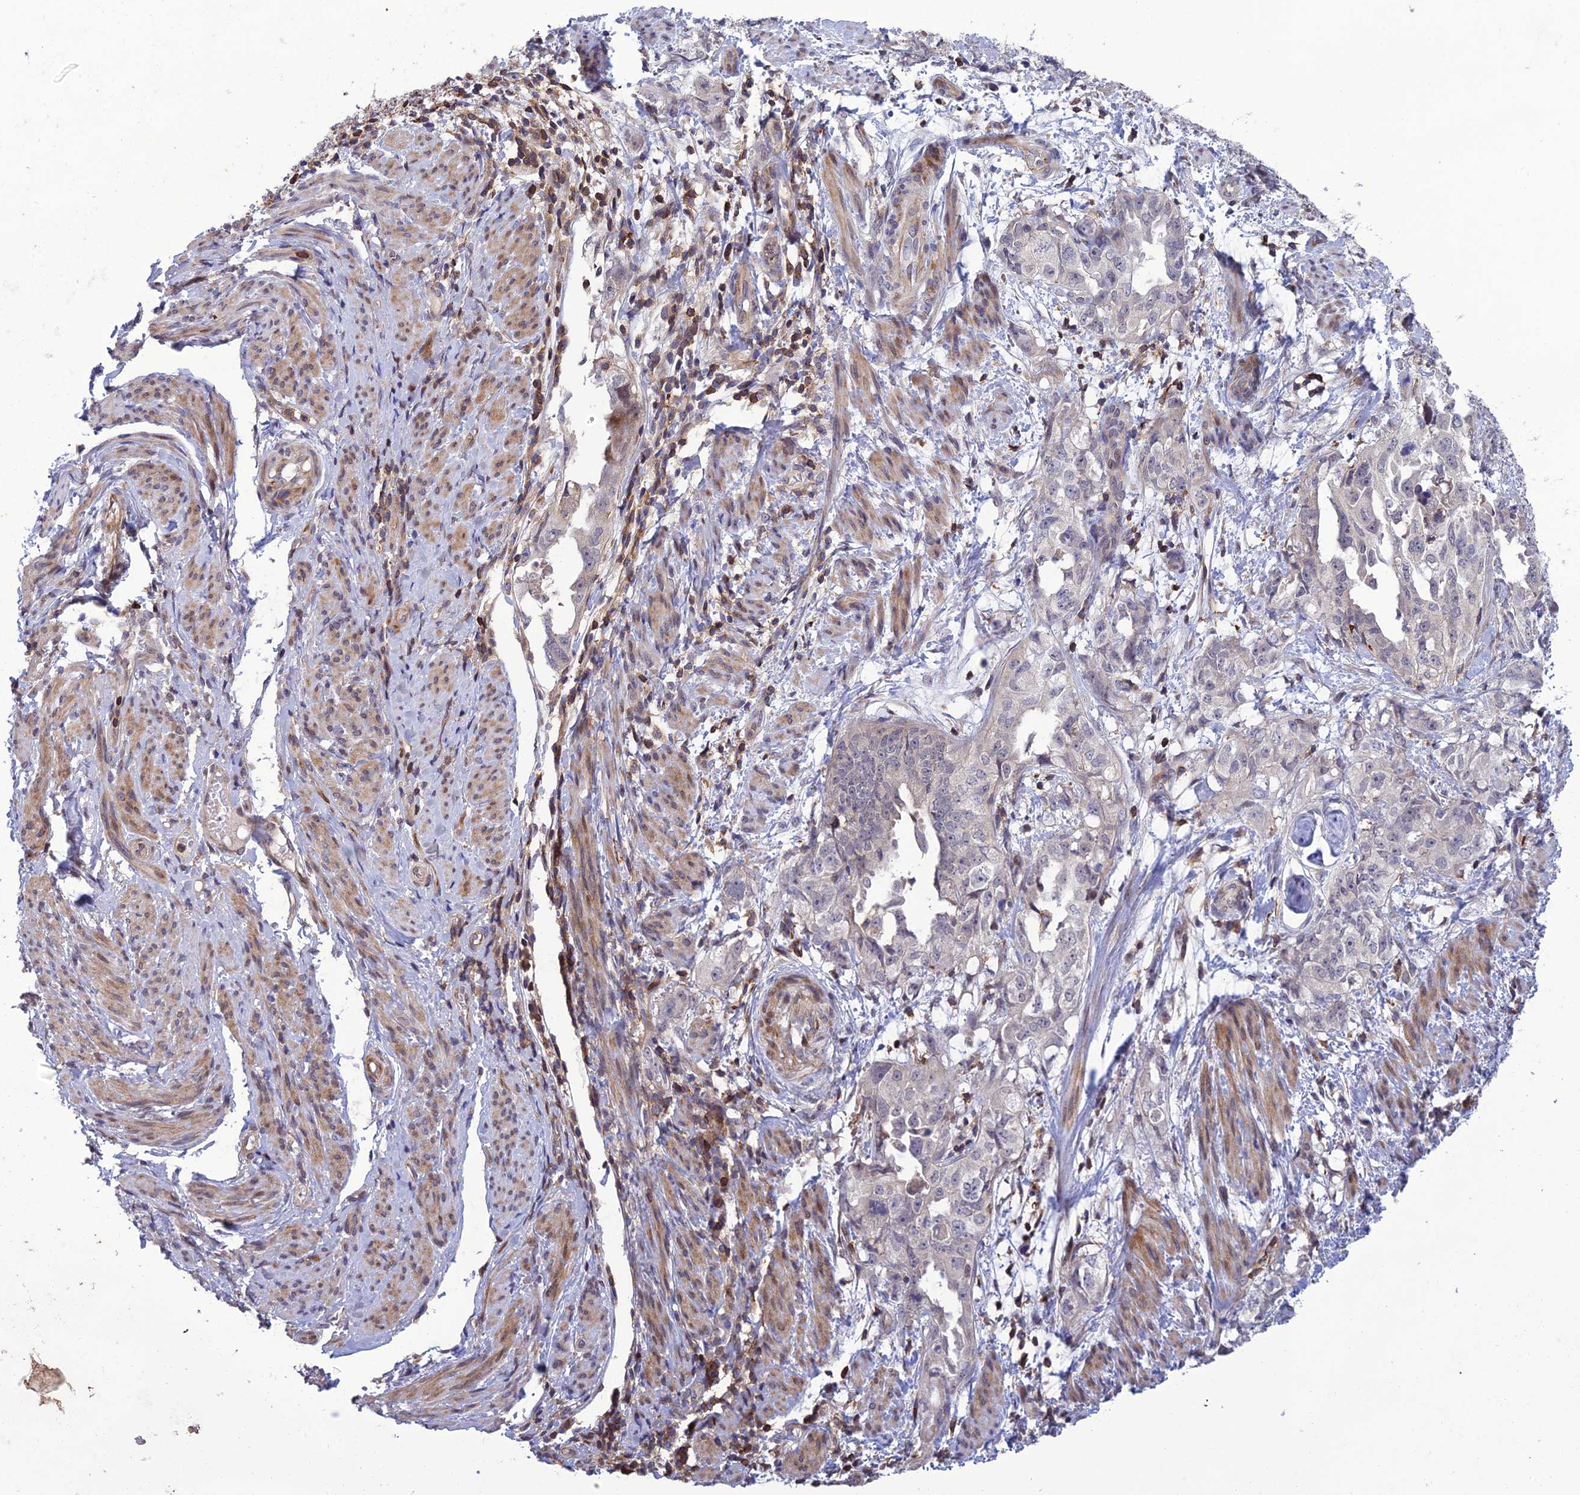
{"staining": {"intensity": "negative", "quantity": "none", "location": "none"}, "tissue": "endometrial cancer", "cell_type": "Tumor cells", "image_type": "cancer", "snomed": [{"axis": "morphology", "description": "Adenocarcinoma, NOS"}, {"axis": "topography", "description": "Endometrium"}], "caption": "Immunohistochemical staining of endometrial adenocarcinoma reveals no significant staining in tumor cells. (DAB (3,3'-diaminobenzidine) immunohistochemistry (IHC), high magnification).", "gene": "FAM76A", "patient": {"sex": "female", "age": 65}}